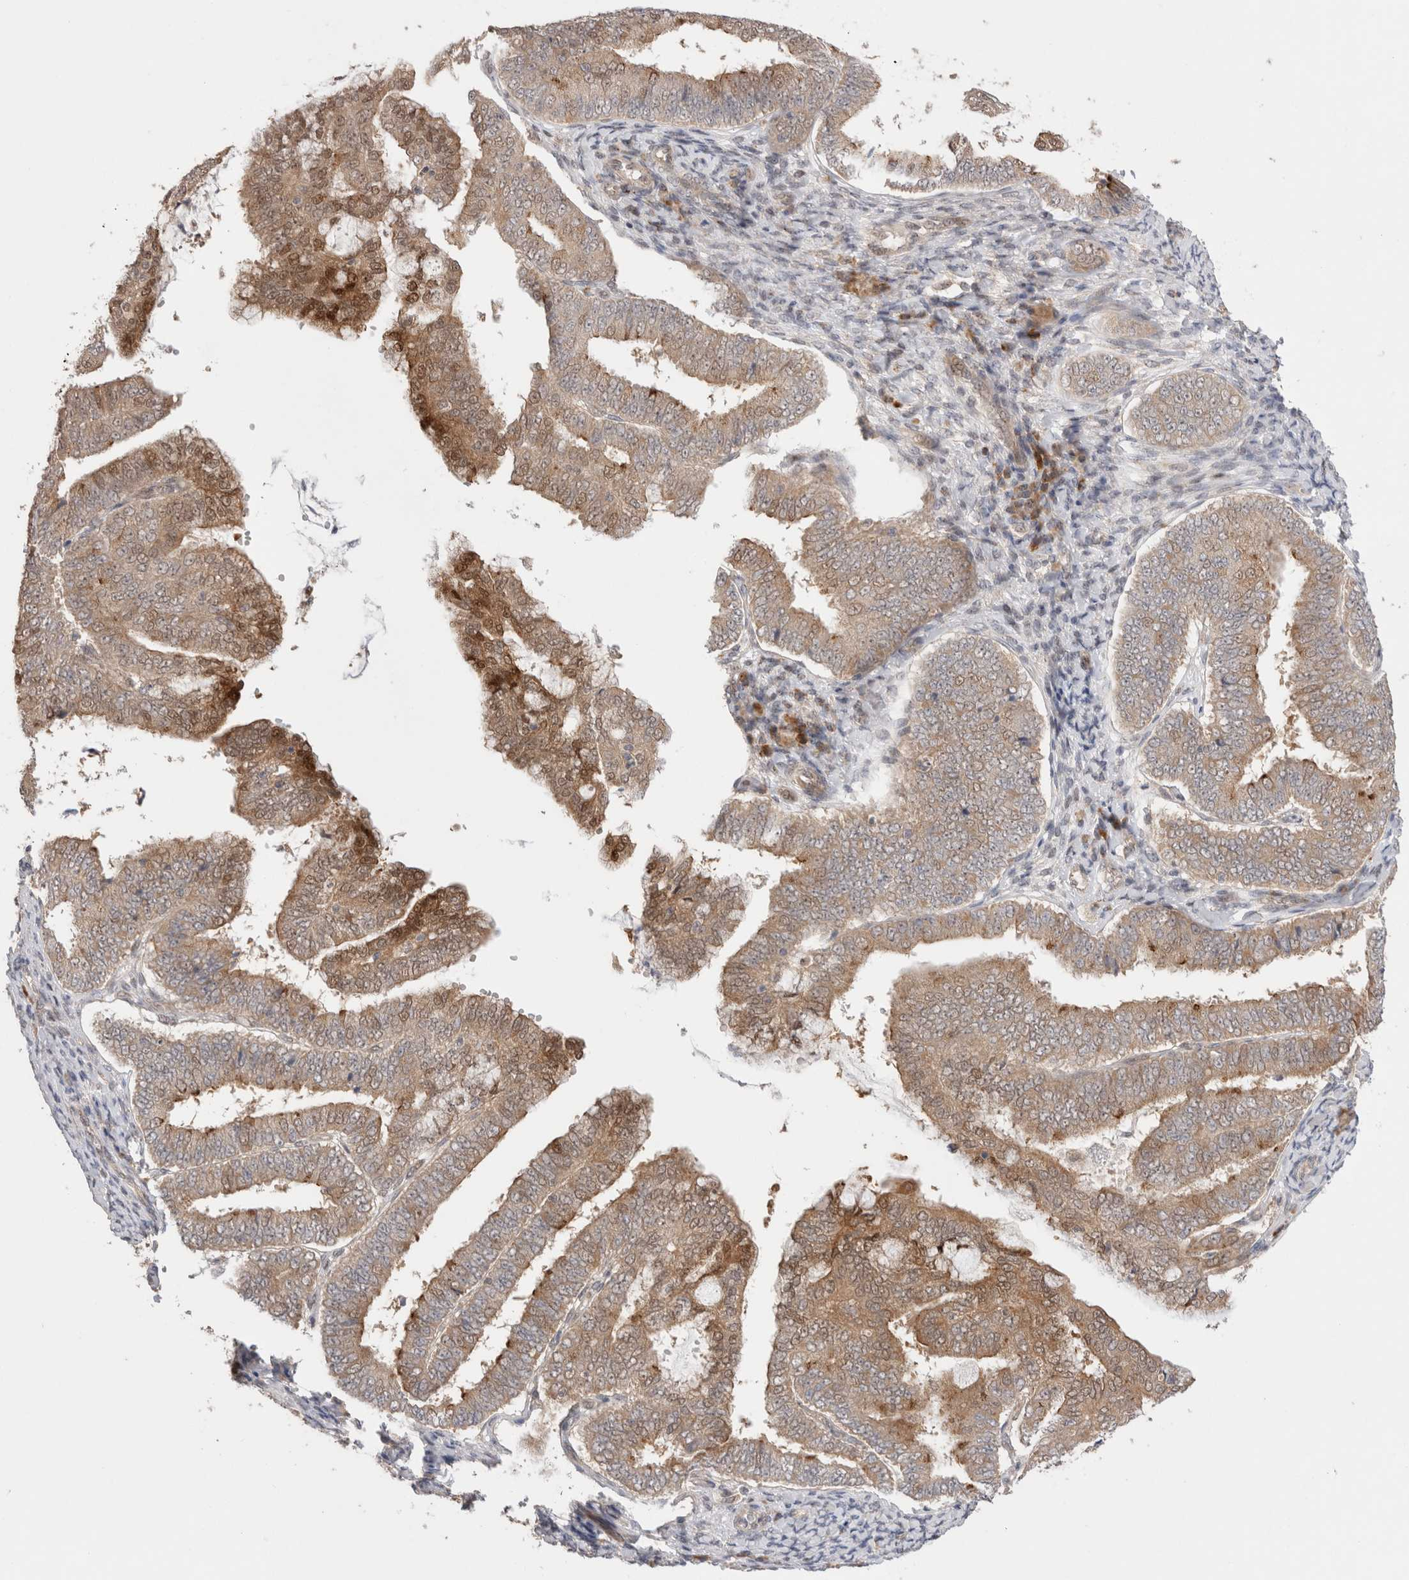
{"staining": {"intensity": "moderate", "quantity": ">75%", "location": "cytoplasmic/membranous"}, "tissue": "endometrial cancer", "cell_type": "Tumor cells", "image_type": "cancer", "snomed": [{"axis": "morphology", "description": "Adenocarcinoma, NOS"}, {"axis": "topography", "description": "Endometrium"}], "caption": "IHC (DAB) staining of endometrial adenocarcinoma displays moderate cytoplasmic/membranous protein positivity in about >75% of tumor cells.", "gene": "SLC29A1", "patient": {"sex": "female", "age": 63}}